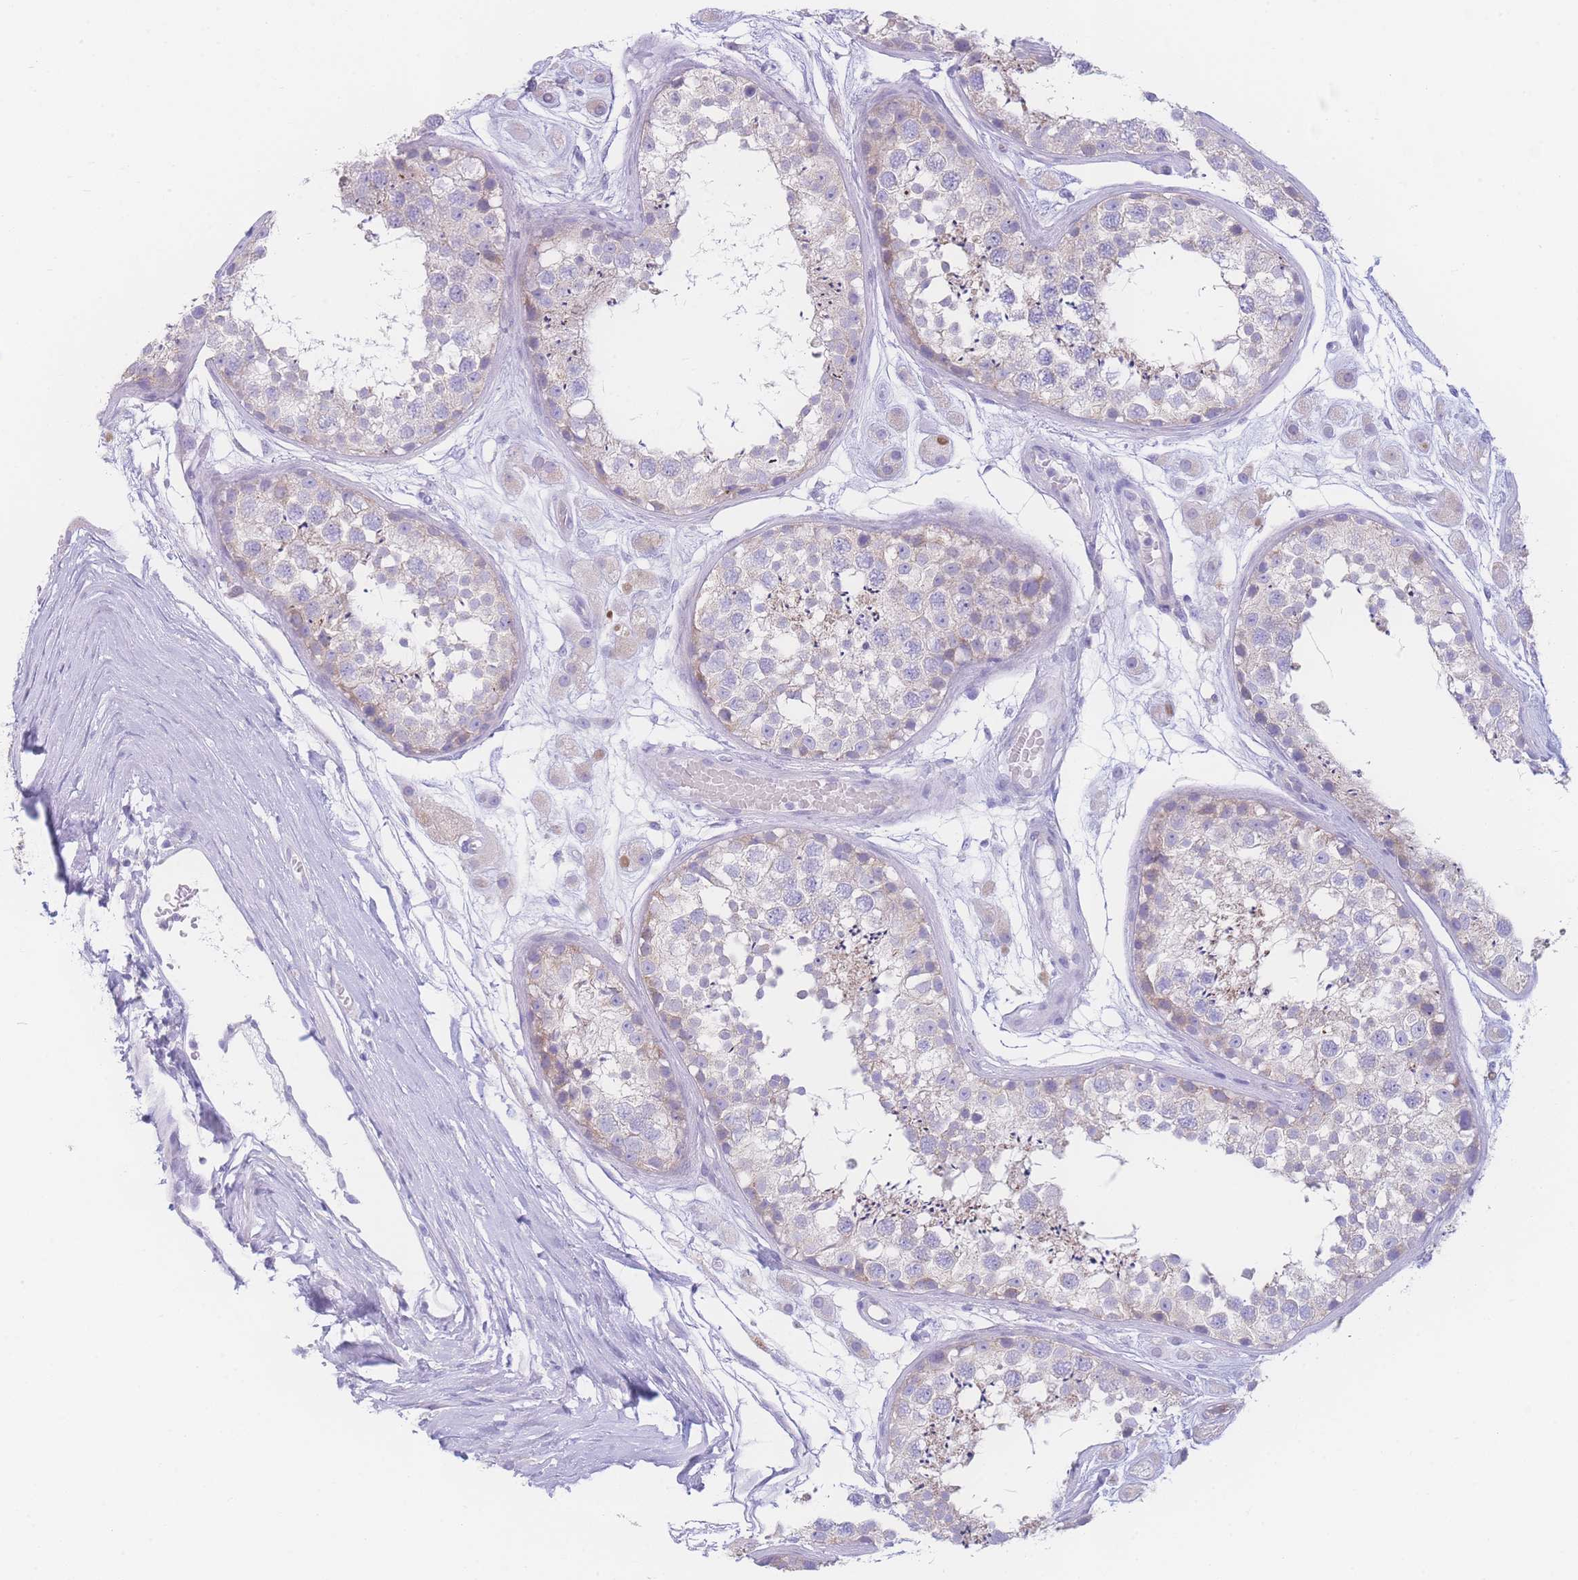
{"staining": {"intensity": "negative", "quantity": "none", "location": "none"}, "tissue": "testis", "cell_type": "Cells in seminiferous ducts", "image_type": "normal", "snomed": [{"axis": "morphology", "description": "Normal tissue, NOS"}, {"axis": "topography", "description": "Testis"}], "caption": "A high-resolution histopathology image shows immunohistochemistry (IHC) staining of unremarkable testis, which shows no significant positivity in cells in seminiferous ducts. The staining was performed using DAB to visualize the protein expression in brown, while the nuclei were stained in blue with hematoxylin (Magnification: 20x).", "gene": "NBEAL1", "patient": {"sex": "male", "age": 25}}